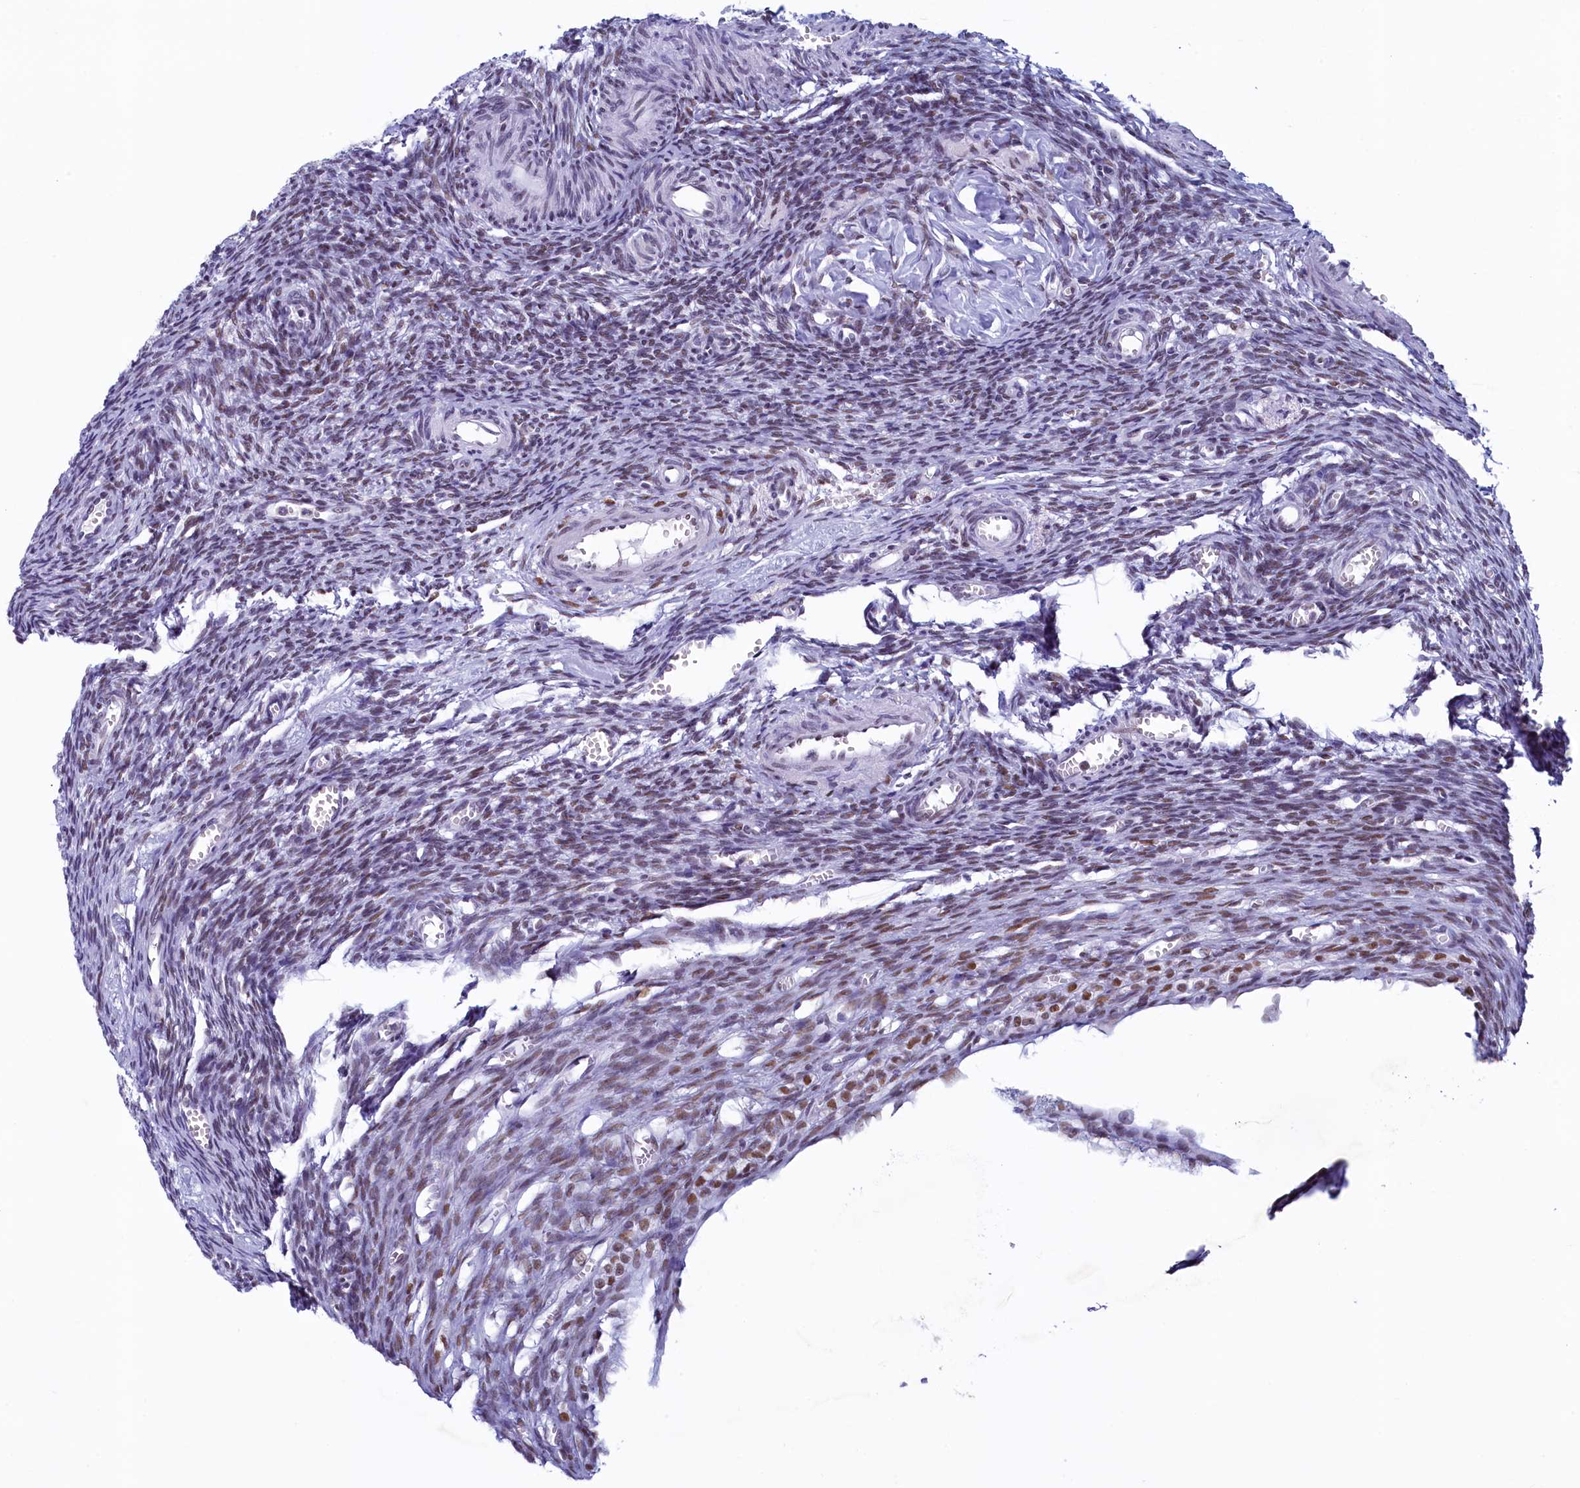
{"staining": {"intensity": "weak", "quantity": ">75%", "location": "nuclear"}, "tissue": "ovary", "cell_type": "Ovarian stroma cells", "image_type": "normal", "snomed": [{"axis": "morphology", "description": "Normal tissue, NOS"}, {"axis": "topography", "description": "Ovary"}], "caption": "A high-resolution micrograph shows IHC staining of benign ovary, which shows weak nuclear expression in approximately >75% of ovarian stroma cells. The staining was performed using DAB to visualize the protein expression in brown, while the nuclei were stained in blue with hematoxylin (Magnification: 20x).", "gene": "SUGP2", "patient": {"sex": "female", "age": 39}}